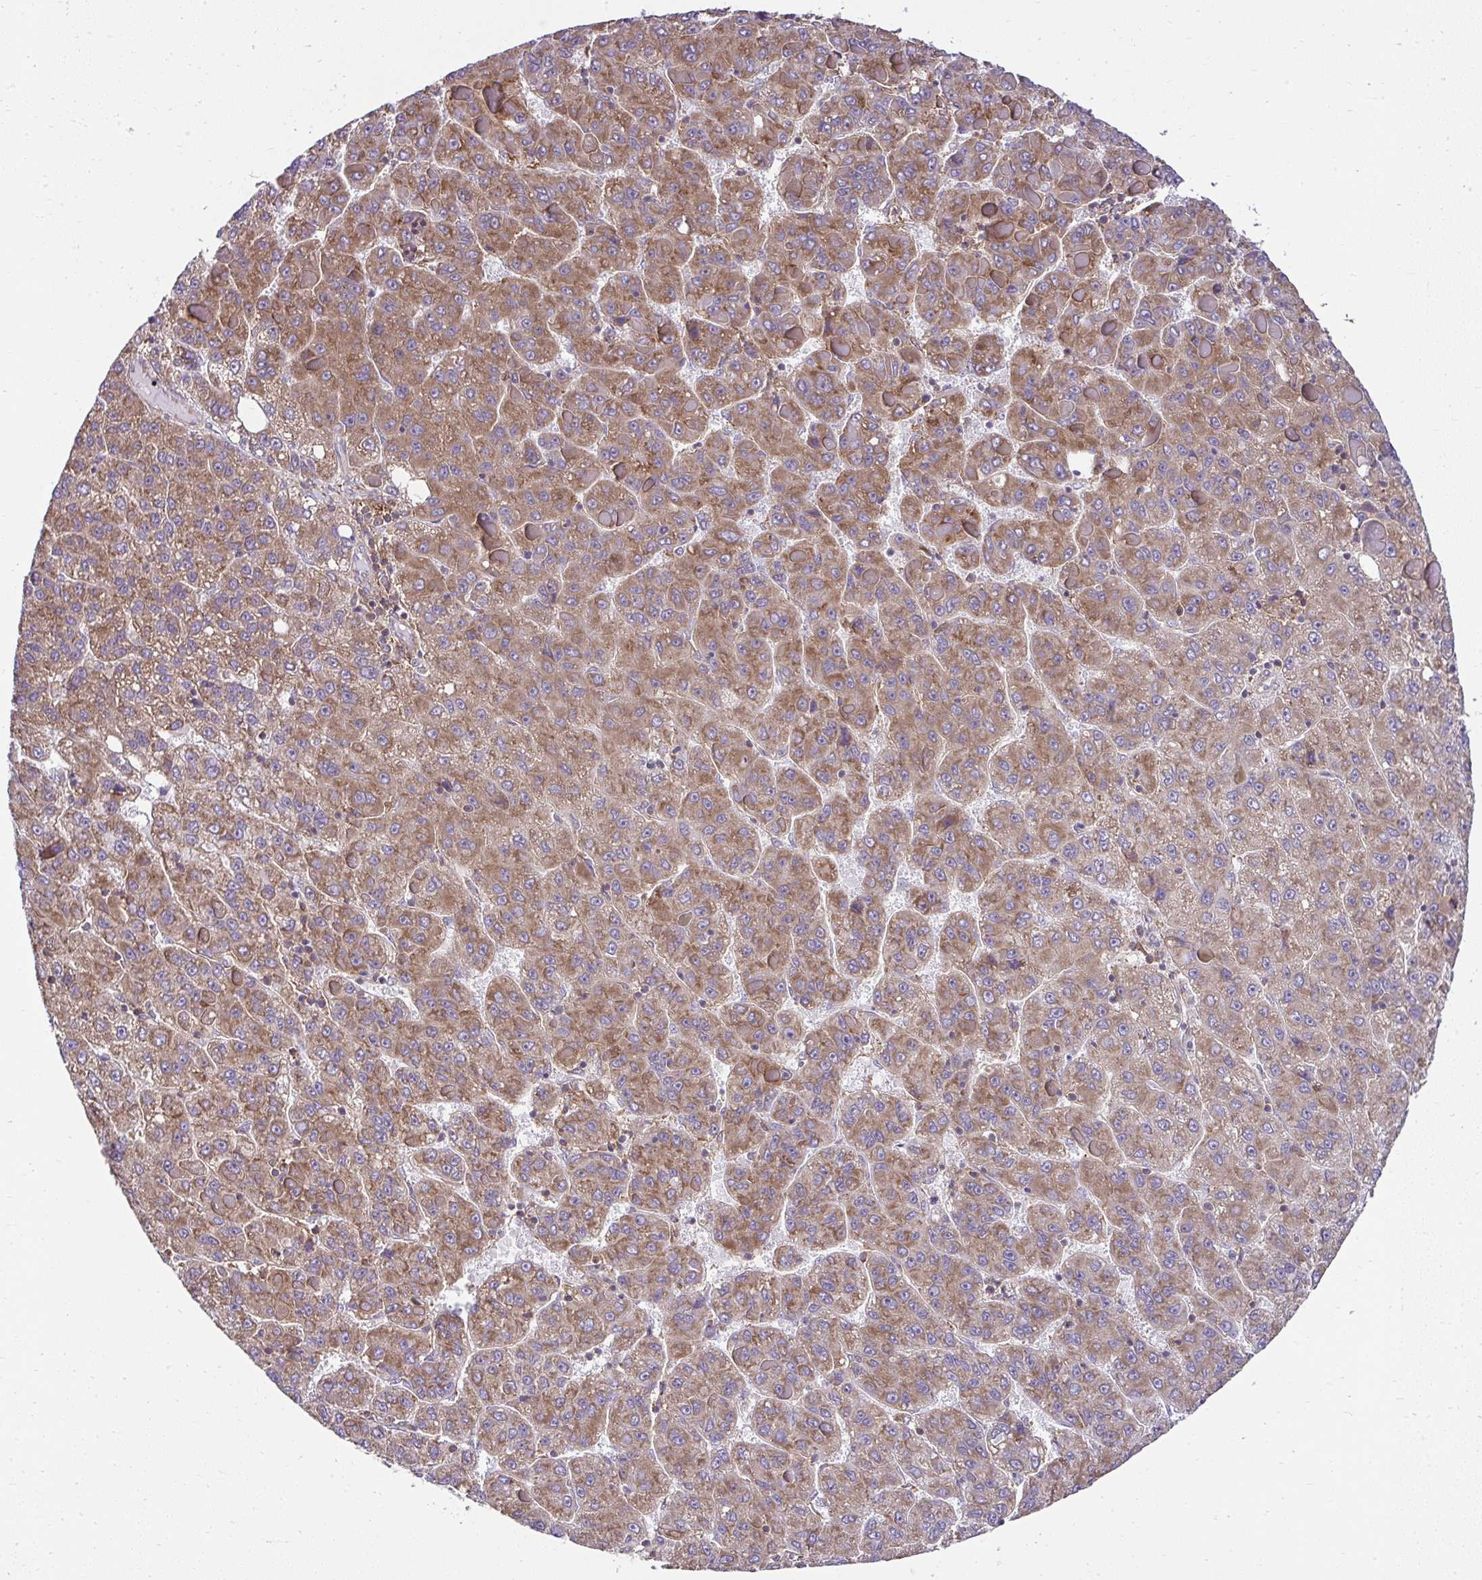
{"staining": {"intensity": "moderate", "quantity": ">75%", "location": "cytoplasmic/membranous"}, "tissue": "liver cancer", "cell_type": "Tumor cells", "image_type": "cancer", "snomed": [{"axis": "morphology", "description": "Carcinoma, Hepatocellular, NOS"}, {"axis": "topography", "description": "Liver"}], "caption": "Immunohistochemical staining of human hepatocellular carcinoma (liver) exhibits medium levels of moderate cytoplasmic/membranous protein positivity in approximately >75% of tumor cells.", "gene": "RPS7", "patient": {"sex": "female", "age": 82}}